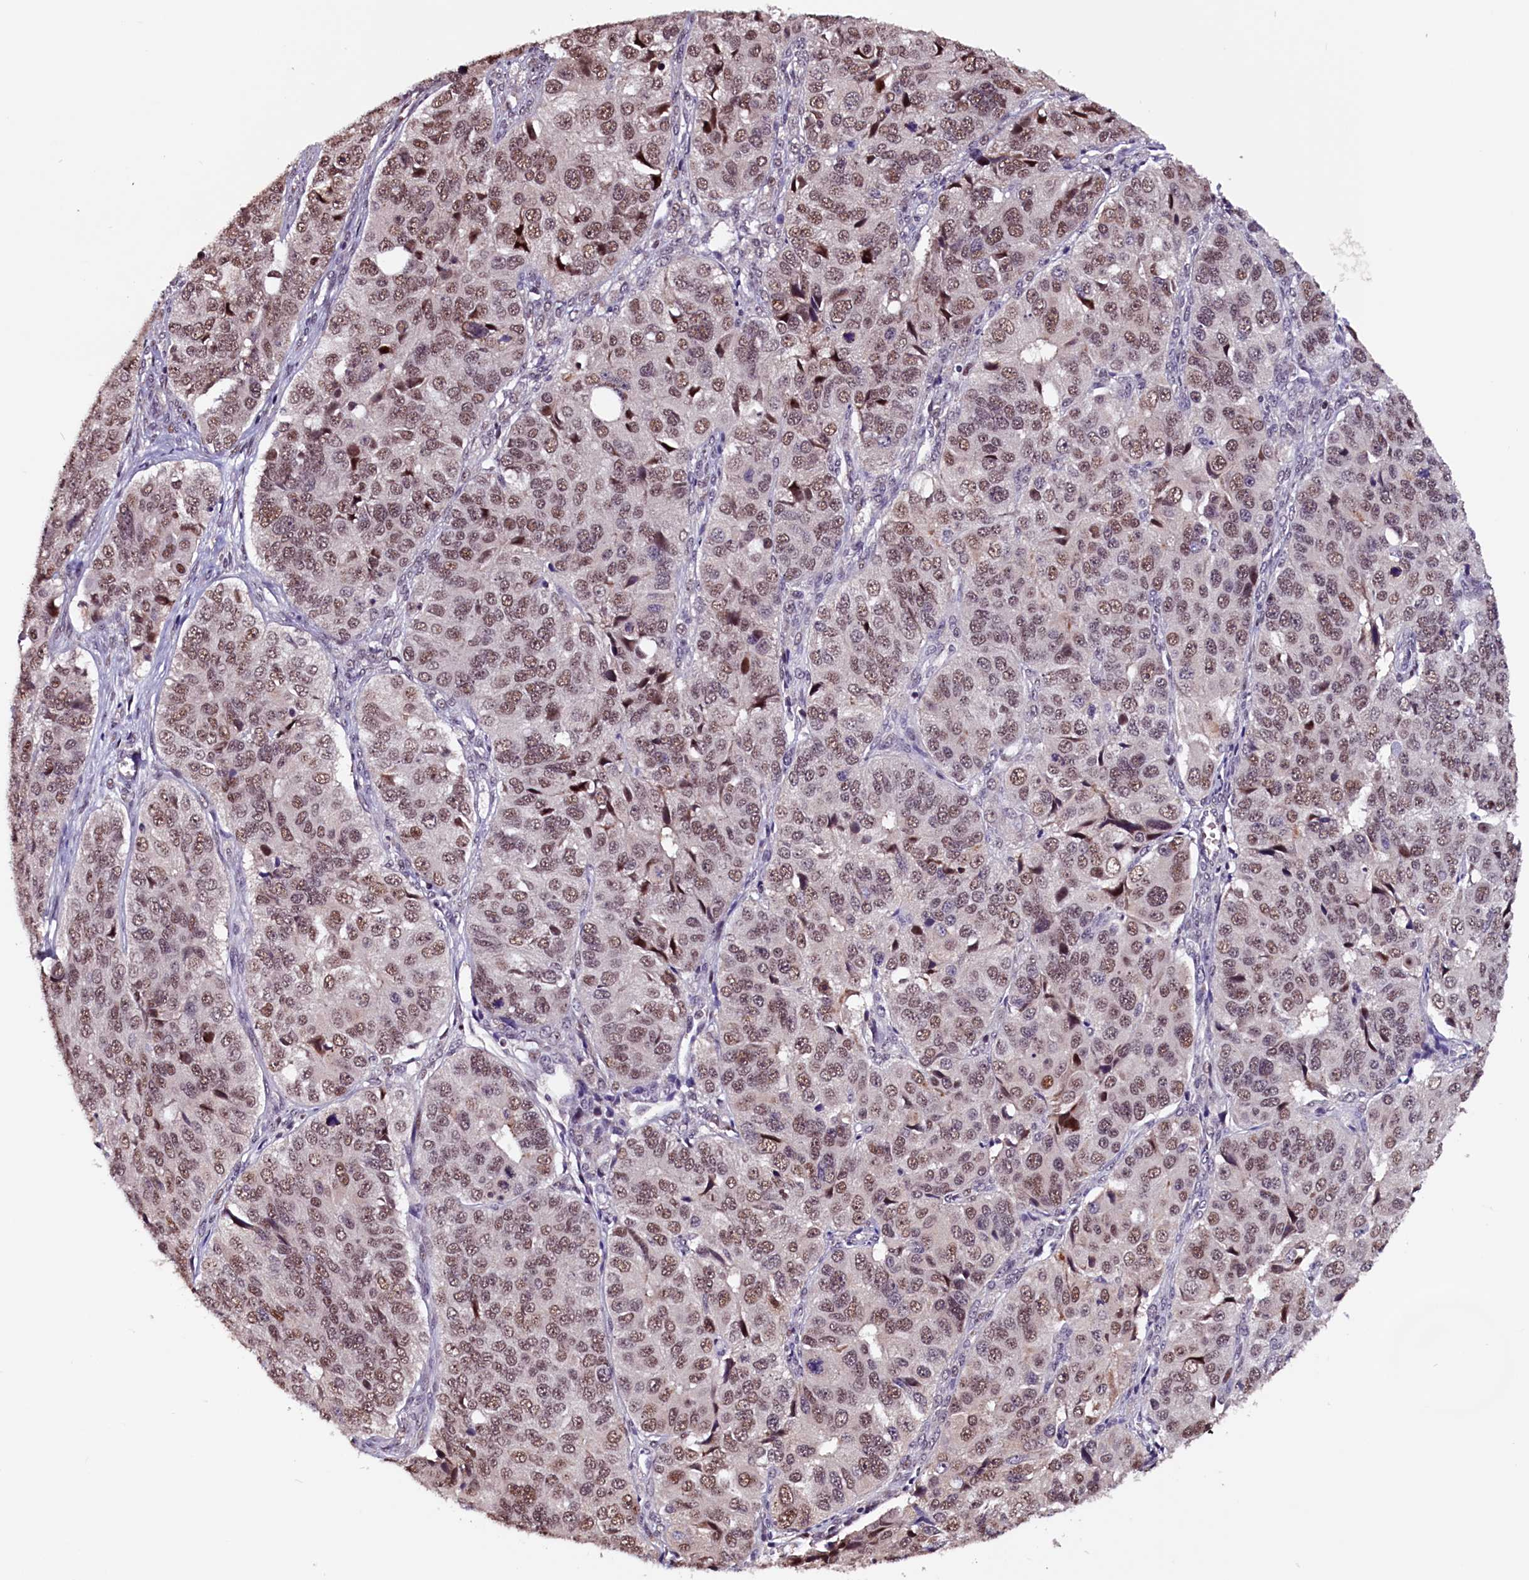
{"staining": {"intensity": "moderate", "quantity": ">75%", "location": "nuclear"}, "tissue": "ovarian cancer", "cell_type": "Tumor cells", "image_type": "cancer", "snomed": [{"axis": "morphology", "description": "Carcinoma, endometroid"}, {"axis": "topography", "description": "Ovary"}], "caption": "Ovarian endometroid carcinoma stained with immunohistochemistry (IHC) reveals moderate nuclear expression in about >75% of tumor cells.", "gene": "RNMT", "patient": {"sex": "female", "age": 51}}